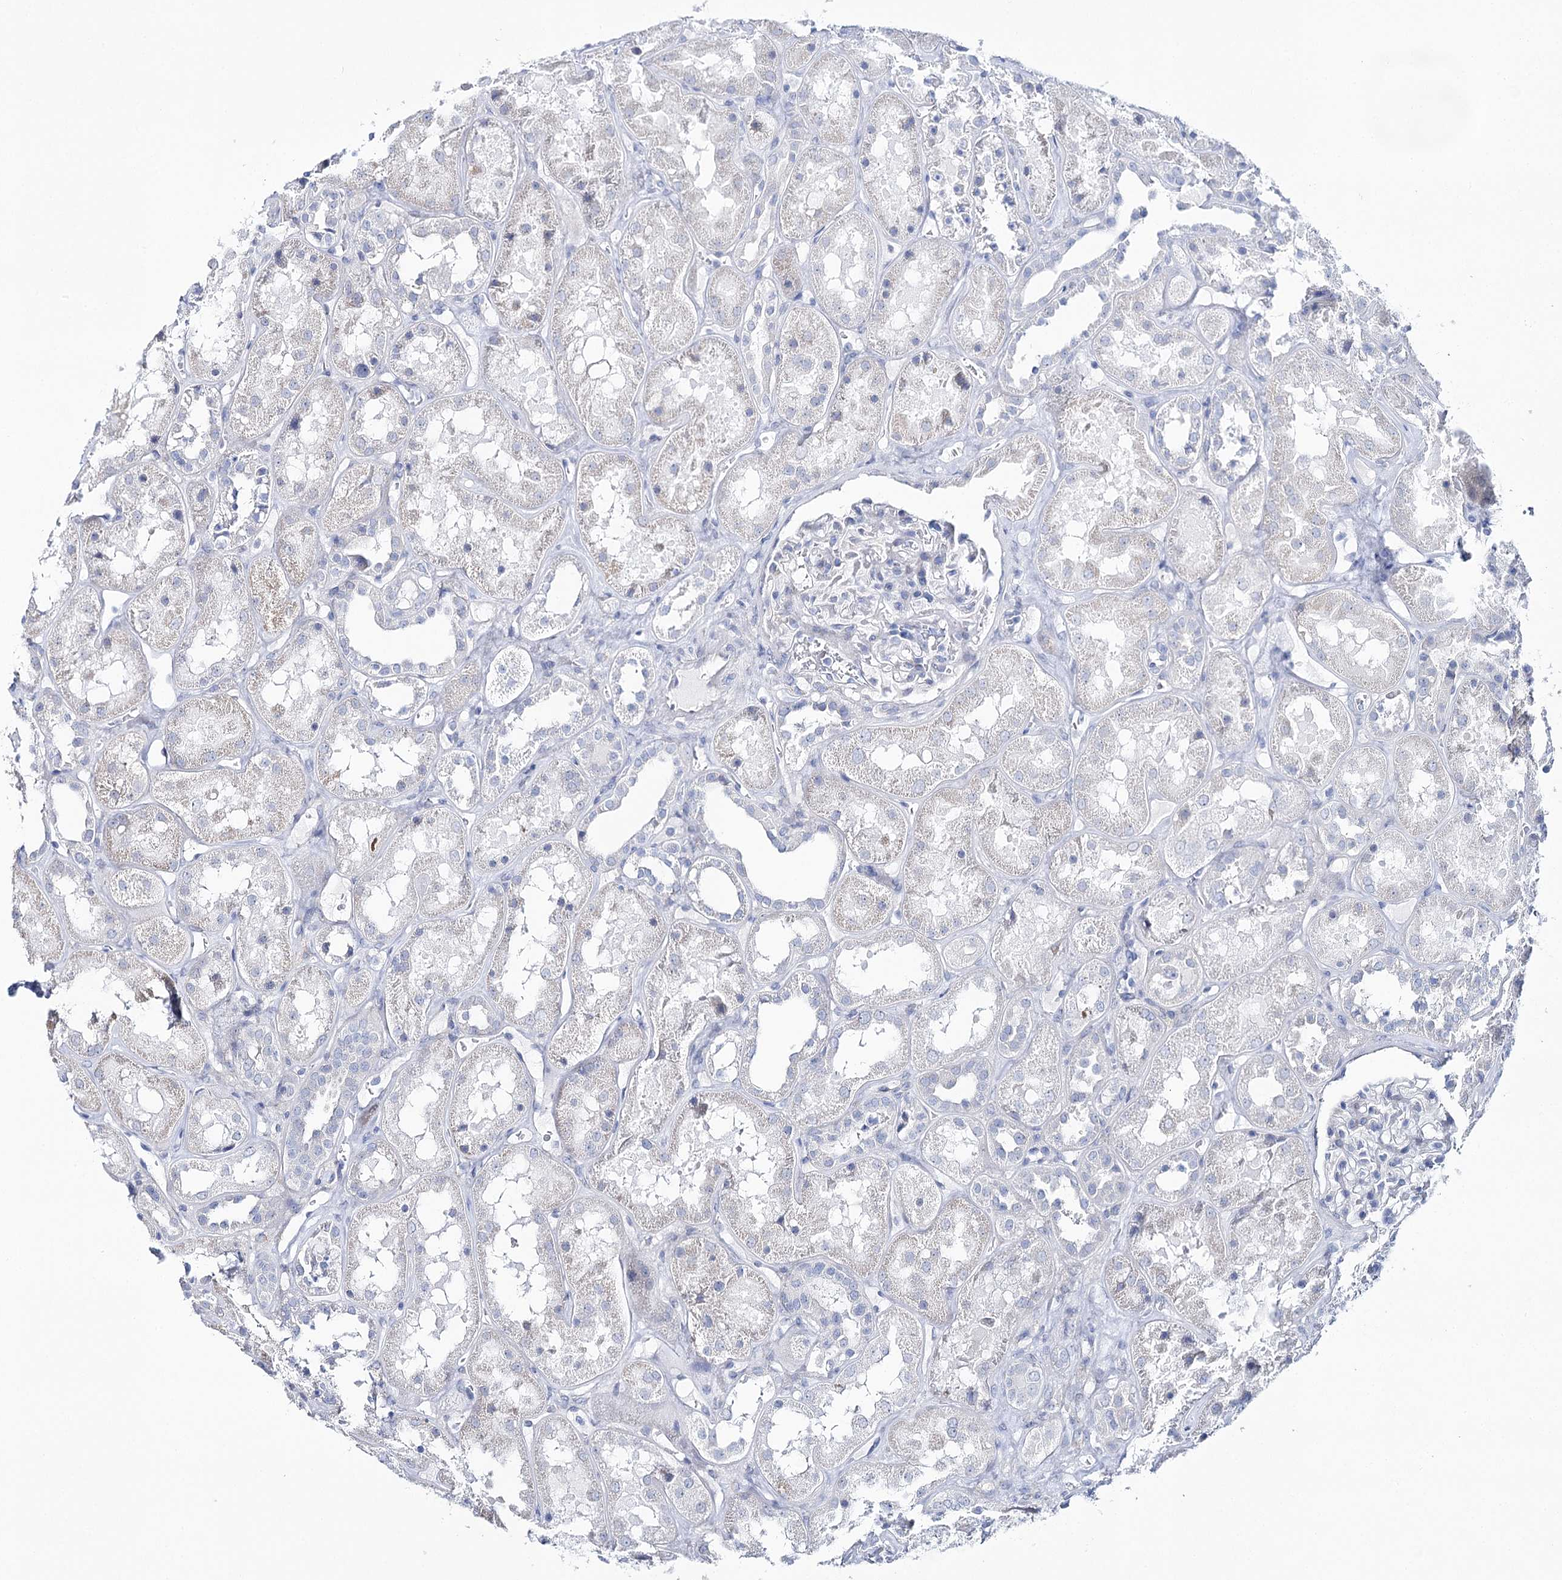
{"staining": {"intensity": "negative", "quantity": "none", "location": "none"}, "tissue": "kidney", "cell_type": "Cells in glomeruli", "image_type": "normal", "snomed": [{"axis": "morphology", "description": "Normal tissue, NOS"}, {"axis": "topography", "description": "Kidney"}], "caption": "This is a photomicrograph of immunohistochemistry (IHC) staining of normal kidney, which shows no staining in cells in glomeruli.", "gene": "CSN3", "patient": {"sex": "male", "age": 70}}